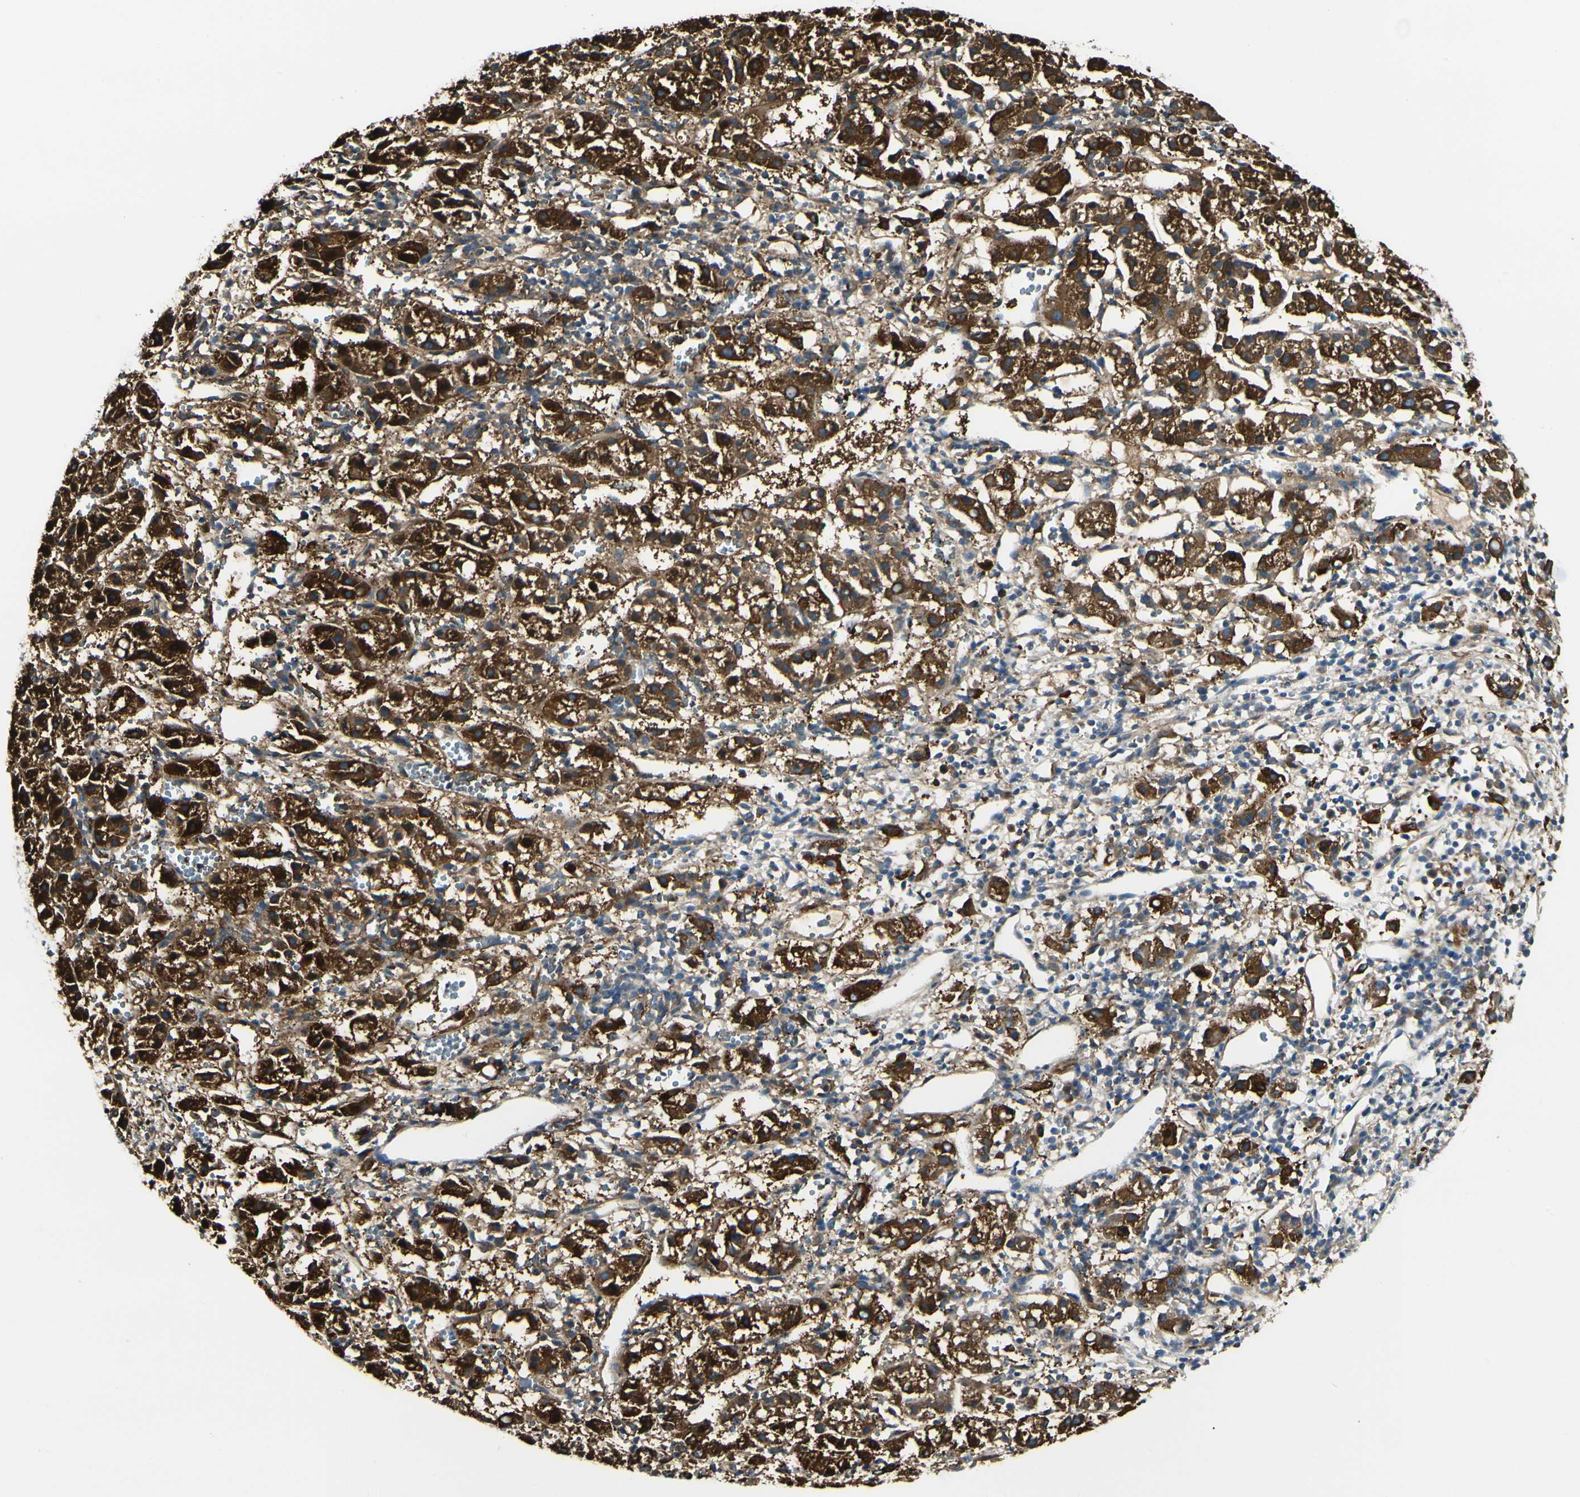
{"staining": {"intensity": "strong", "quantity": ">75%", "location": "cytoplasmic/membranous"}, "tissue": "liver cancer", "cell_type": "Tumor cells", "image_type": "cancer", "snomed": [{"axis": "morphology", "description": "Carcinoma, Hepatocellular, NOS"}, {"axis": "topography", "description": "Liver"}], "caption": "This is a photomicrograph of immunohistochemistry staining of liver hepatocellular carcinoma, which shows strong positivity in the cytoplasmic/membranous of tumor cells.", "gene": "FTH1", "patient": {"sex": "female", "age": 58}}